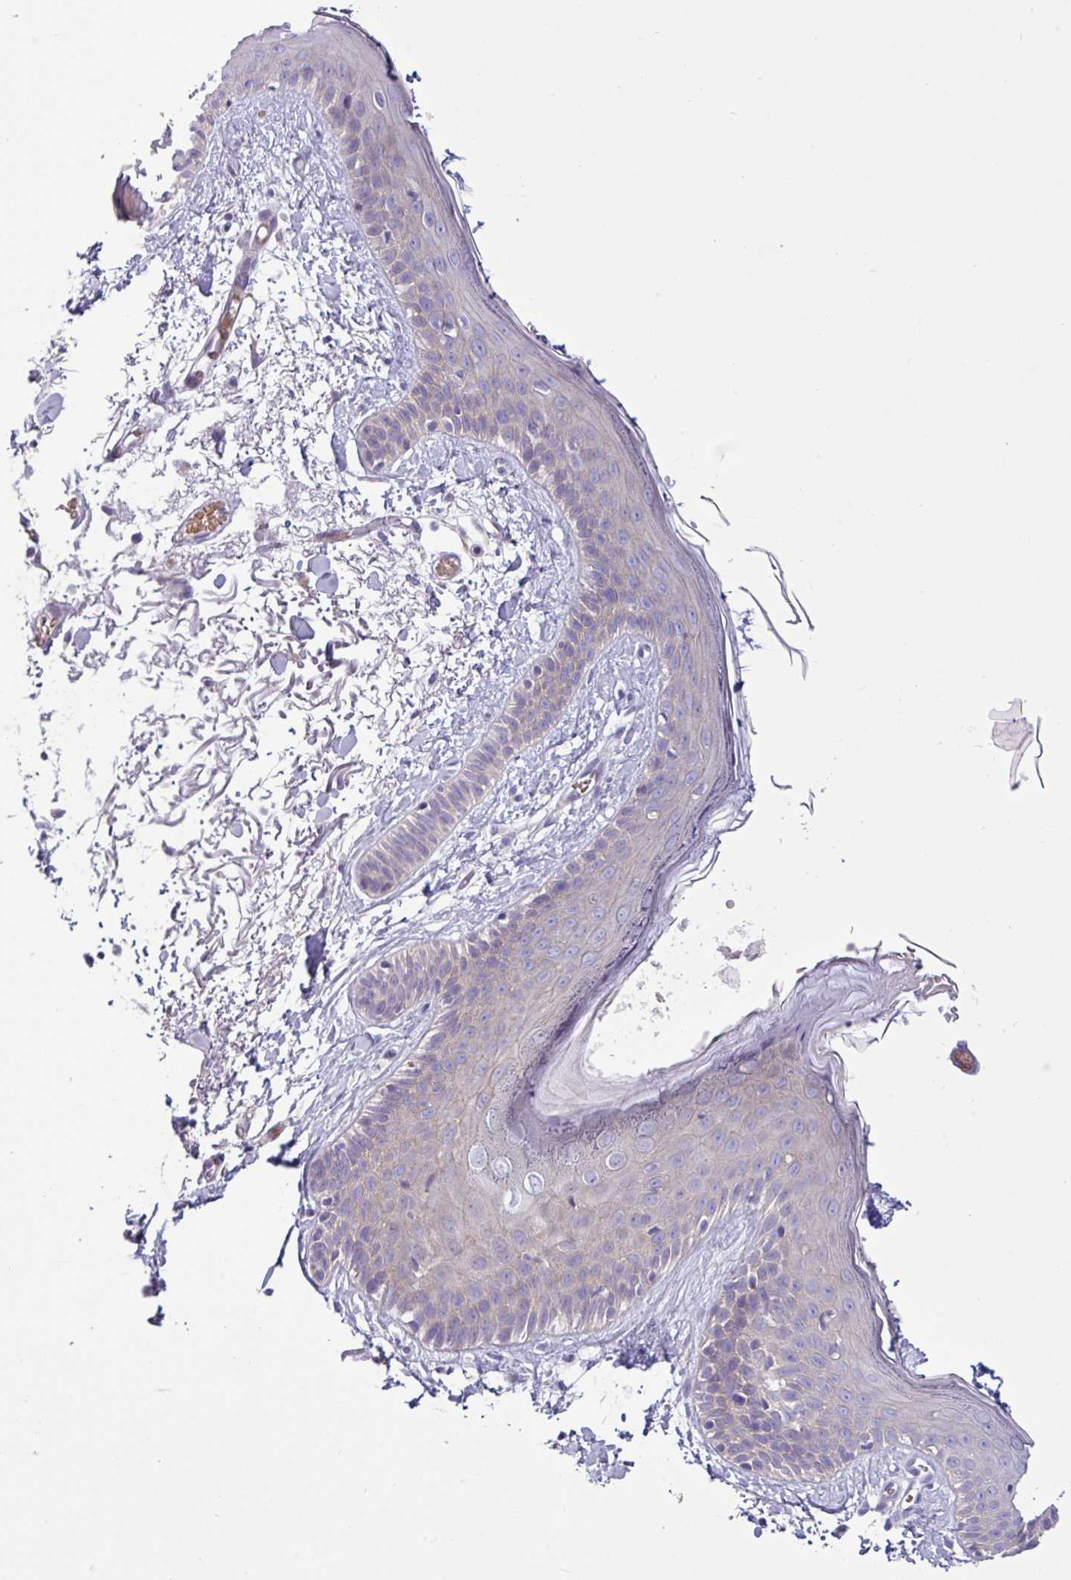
{"staining": {"intensity": "negative", "quantity": "none", "location": "none"}, "tissue": "skin", "cell_type": "Fibroblasts", "image_type": "normal", "snomed": [{"axis": "morphology", "description": "Normal tissue, NOS"}, {"axis": "topography", "description": "Skin"}], "caption": "Immunohistochemistry image of unremarkable skin: human skin stained with DAB displays no significant protein staining in fibroblasts. The staining is performed using DAB (3,3'-diaminobenzidine) brown chromogen with nuclei counter-stained in using hematoxylin.", "gene": "ACAP3", "patient": {"sex": "male", "age": 79}}